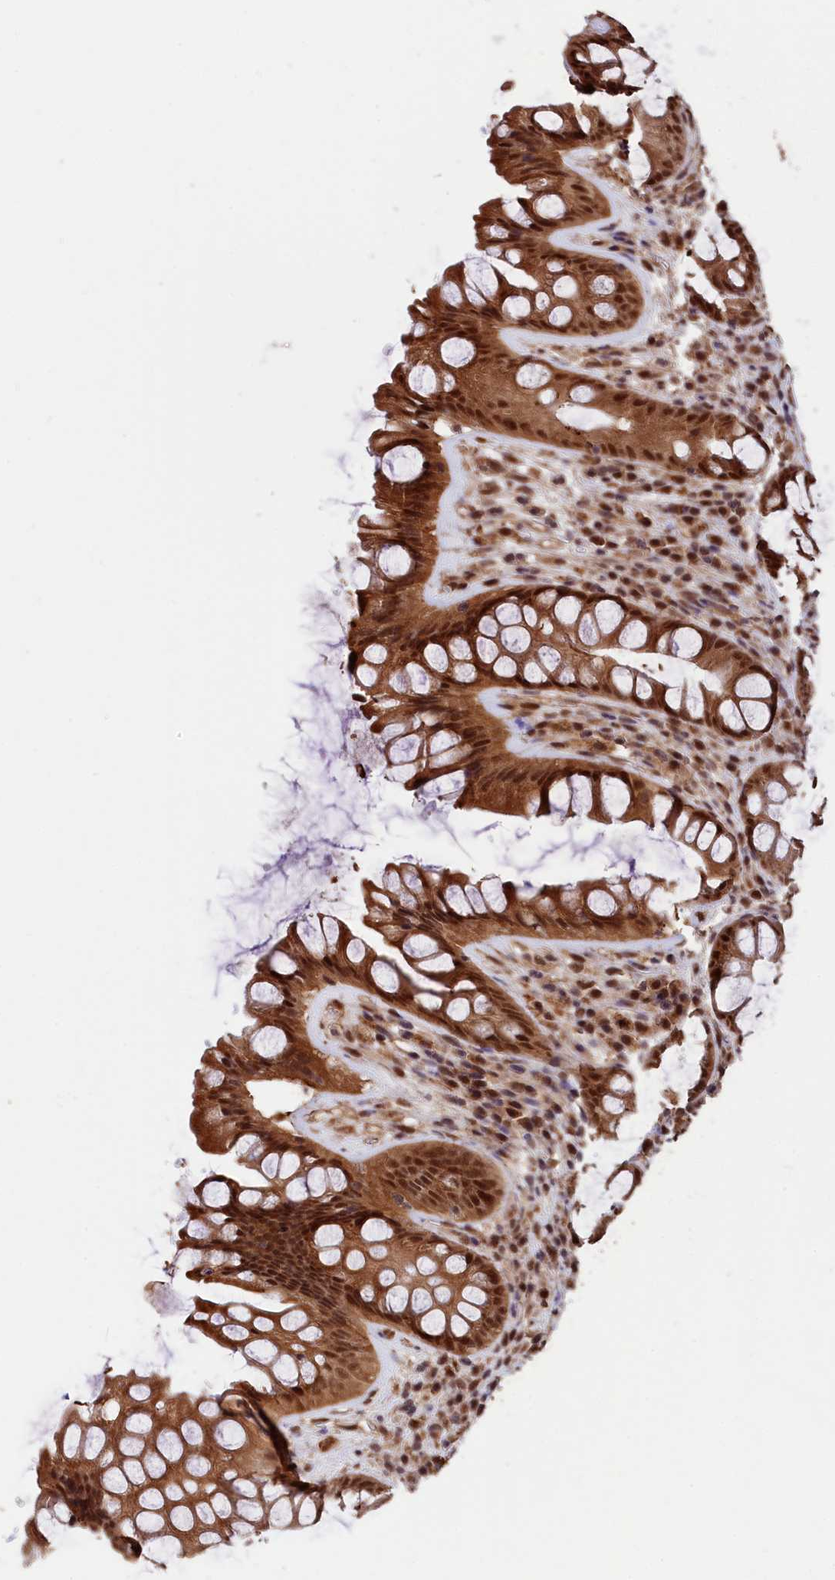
{"staining": {"intensity": "strong", "quantity": ">75%", "location": "cytoplasmic/membranous,nuclear"}, "tissue": "rectum", "cell_type": "Glandular cells", "image_type": "normal", "snomed": [{"axis": "morphology", "description": "Normal tissue, NOS"}, {"axis": "topography", "description": "Rectum"}], "caption": "Human rectum stained with a brown dye demonstrates strong cytoplasmic/membranous,nuclear positive expression in about >75% of glandular cells.", "gene": "ADRM1", "patient": {"sex": "male", "age": 74}}